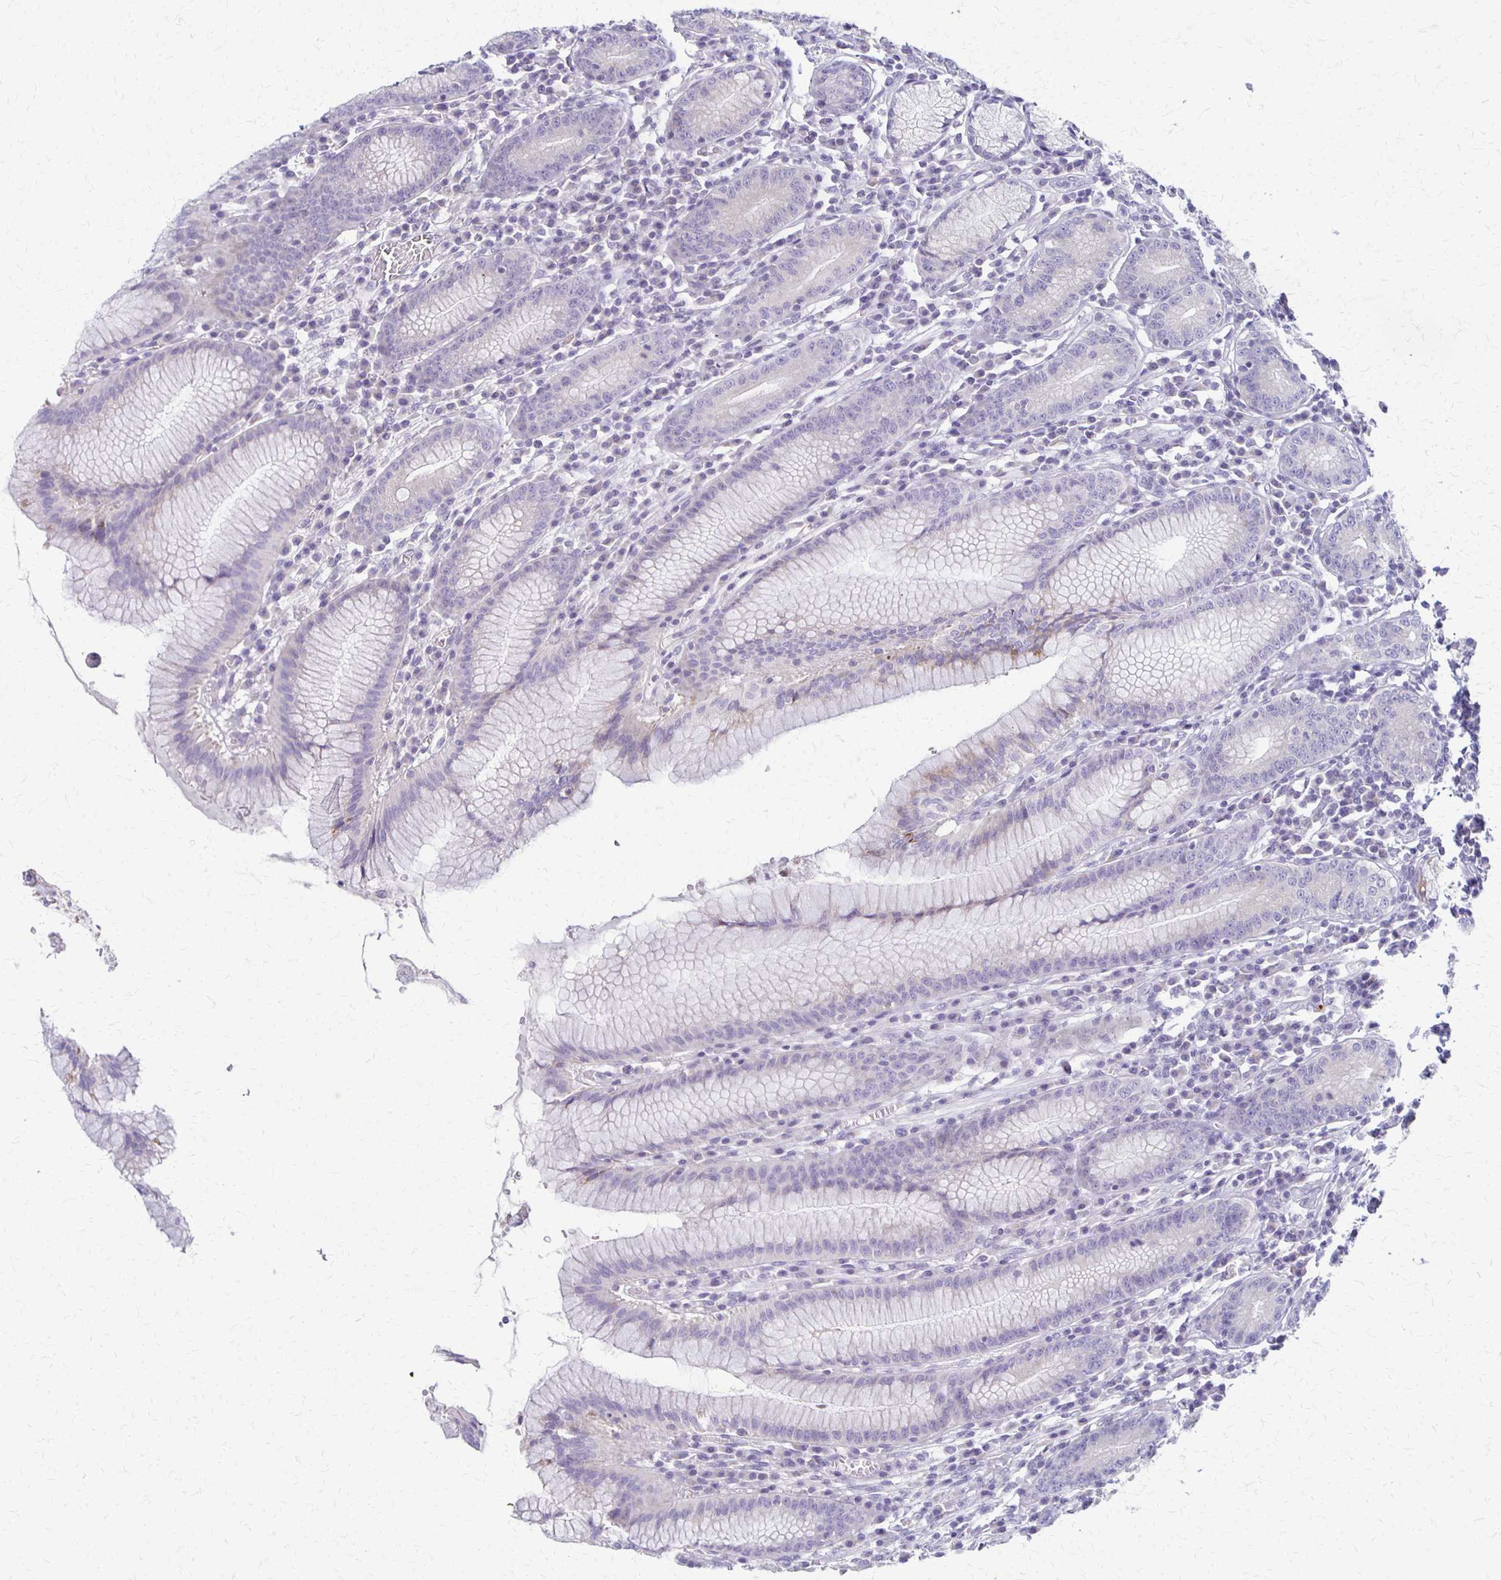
{"staining": {"intensity": "weak", "quantity": "<25%", "location": "cytoplasmic/membranous"}, "tissue": "stomach", "cell_type": "Glandular cells", "image_type": "normal", "snomed": [{"axis": "morphology", "description": "Normal tissue, NOS"}, {"axis": "topography", "description": "Stomach"}], "caption": "An immunohistochemistry micrograph of benign stomach is shown. There is no staining in glandular cells of stomach.", "gene": "RHOC", "patient": {"sex": "male", "age": 55}}